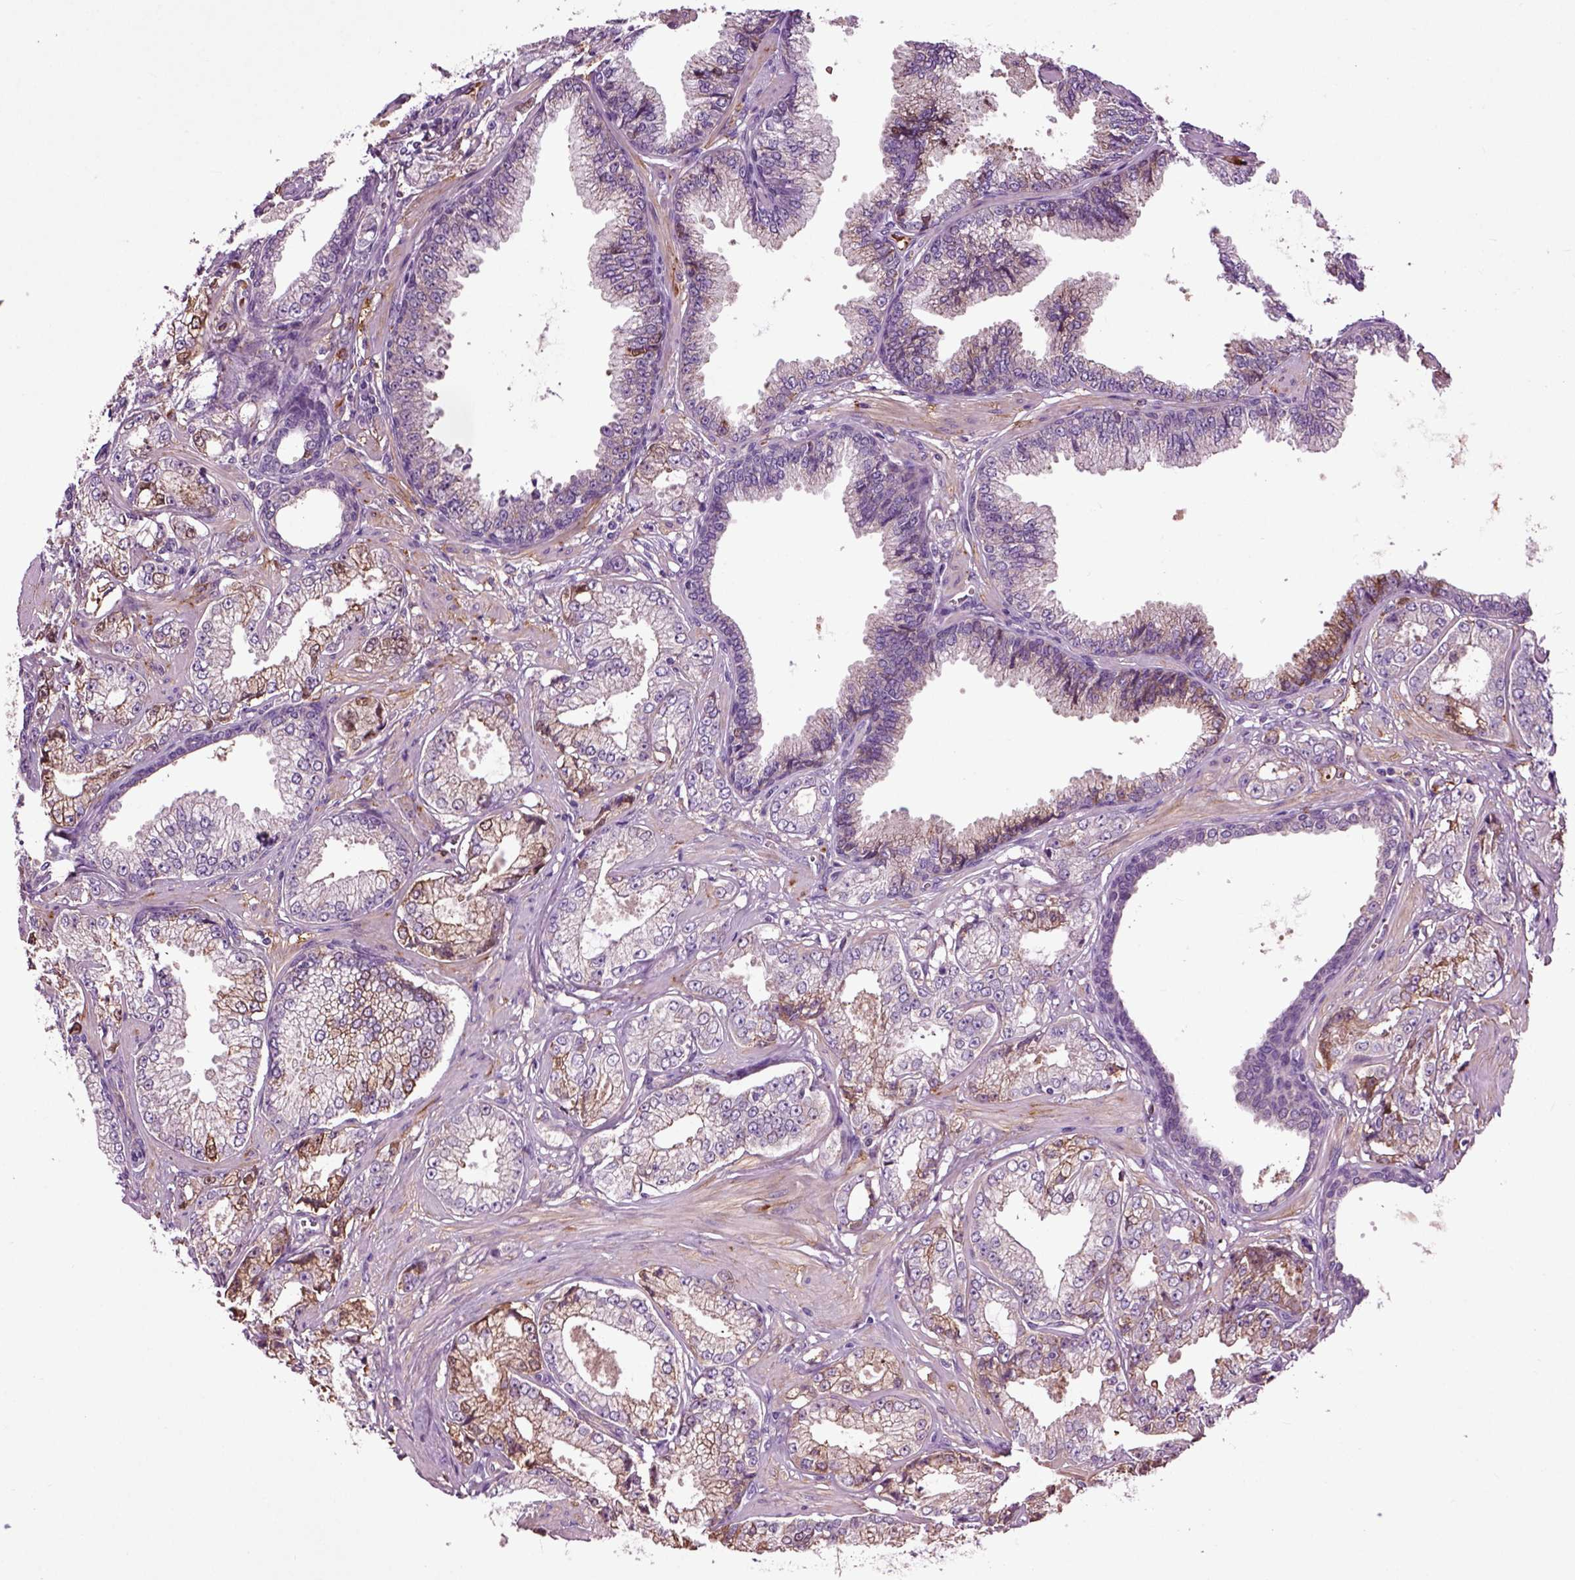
{"staining": {"intensity": "weak", "quantity": "<25%", "location": "cytoplasmic/membranous"}, "tissue": "prostate cancer", "cell_type": "Tumor cells", "image_type": "cancer", "snomed": [{"axis": "morphology", "description": "Adenocarcinoma, NOS"}, {"axis": "topography", "description": "Prostate"}], "caption": "A high-resolution image shows immunohistochemistry staining of adenocarcinoma (prostate), which reveals no significant positivity in tumor cells. (Stains: DAB (3,3'-diaminobenzidine) immunohistochemistry with hematoxylin counter stain, Microscopy: brightfield microscopy at high magnification).", "gene": "SPON1", "patient": {"sex": "male", "age": 64}}